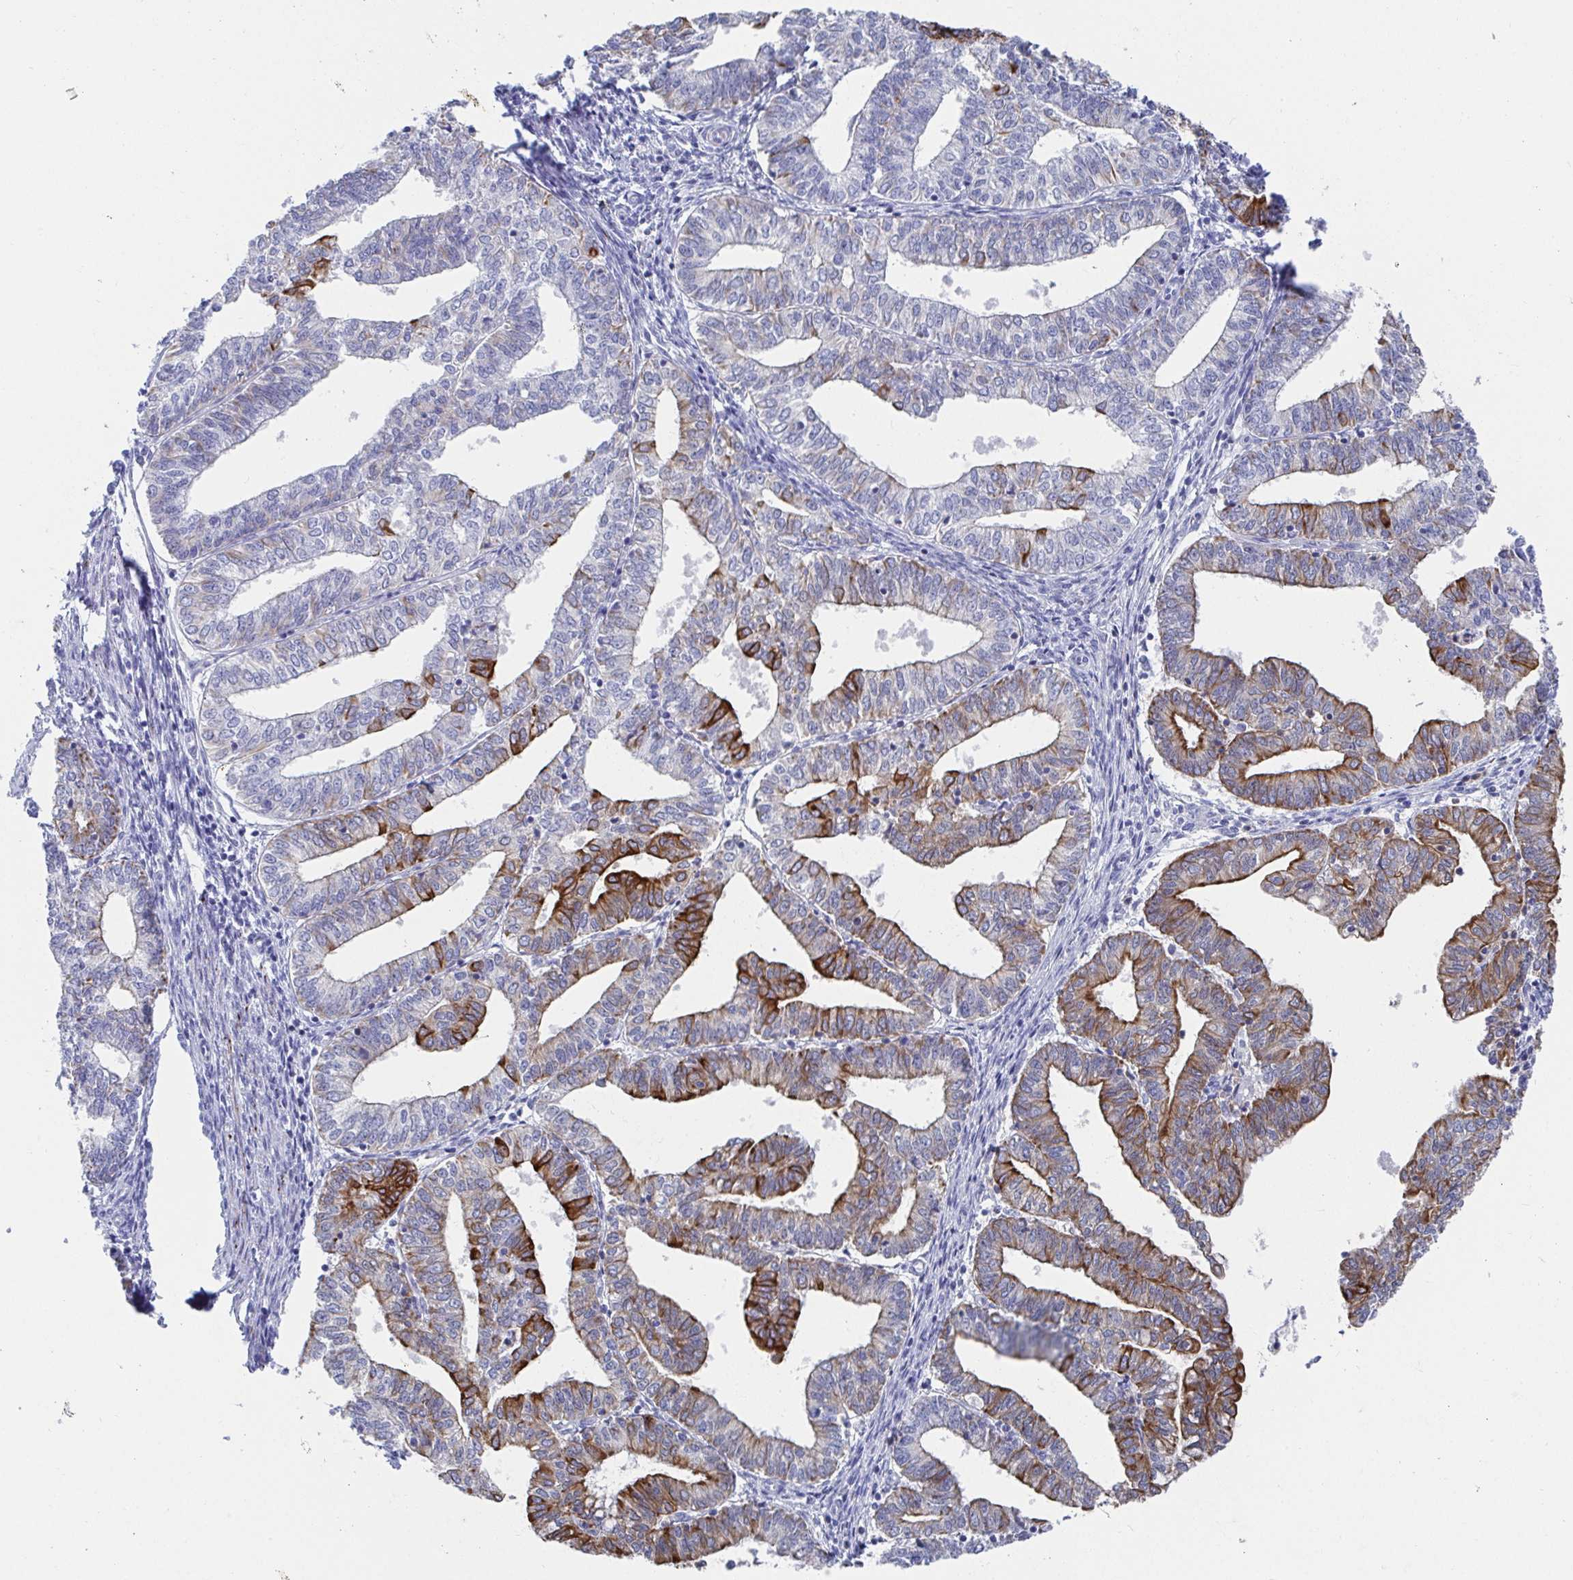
{"staining": {"intensity": "strong", "quantity": "<25%", "location": "cytoplasmic/membranous"}, "tissue": "endometrial cancer", "cell_type": "Tumor cells", "image_type": "cancer", "snomed": [{"axis": "morphology", "description": "Adenocarcinoma, NOS"}, {"axis": "topography", "description": "Endometrium"}], "caption": "Immunohistochemistry histopathology image of neoplastic tissue: endometrial adenocarcinoma stained using immunohistochemistry (IHC) exhibits medium levels of strong protein expression localized specifically in the cytoplasmic/membranous of tumor cells, appearing as a cytoplasmic/membranous brown color.", "gene": "CLDN8", "patient": {"sex": "female", "age": 61}}